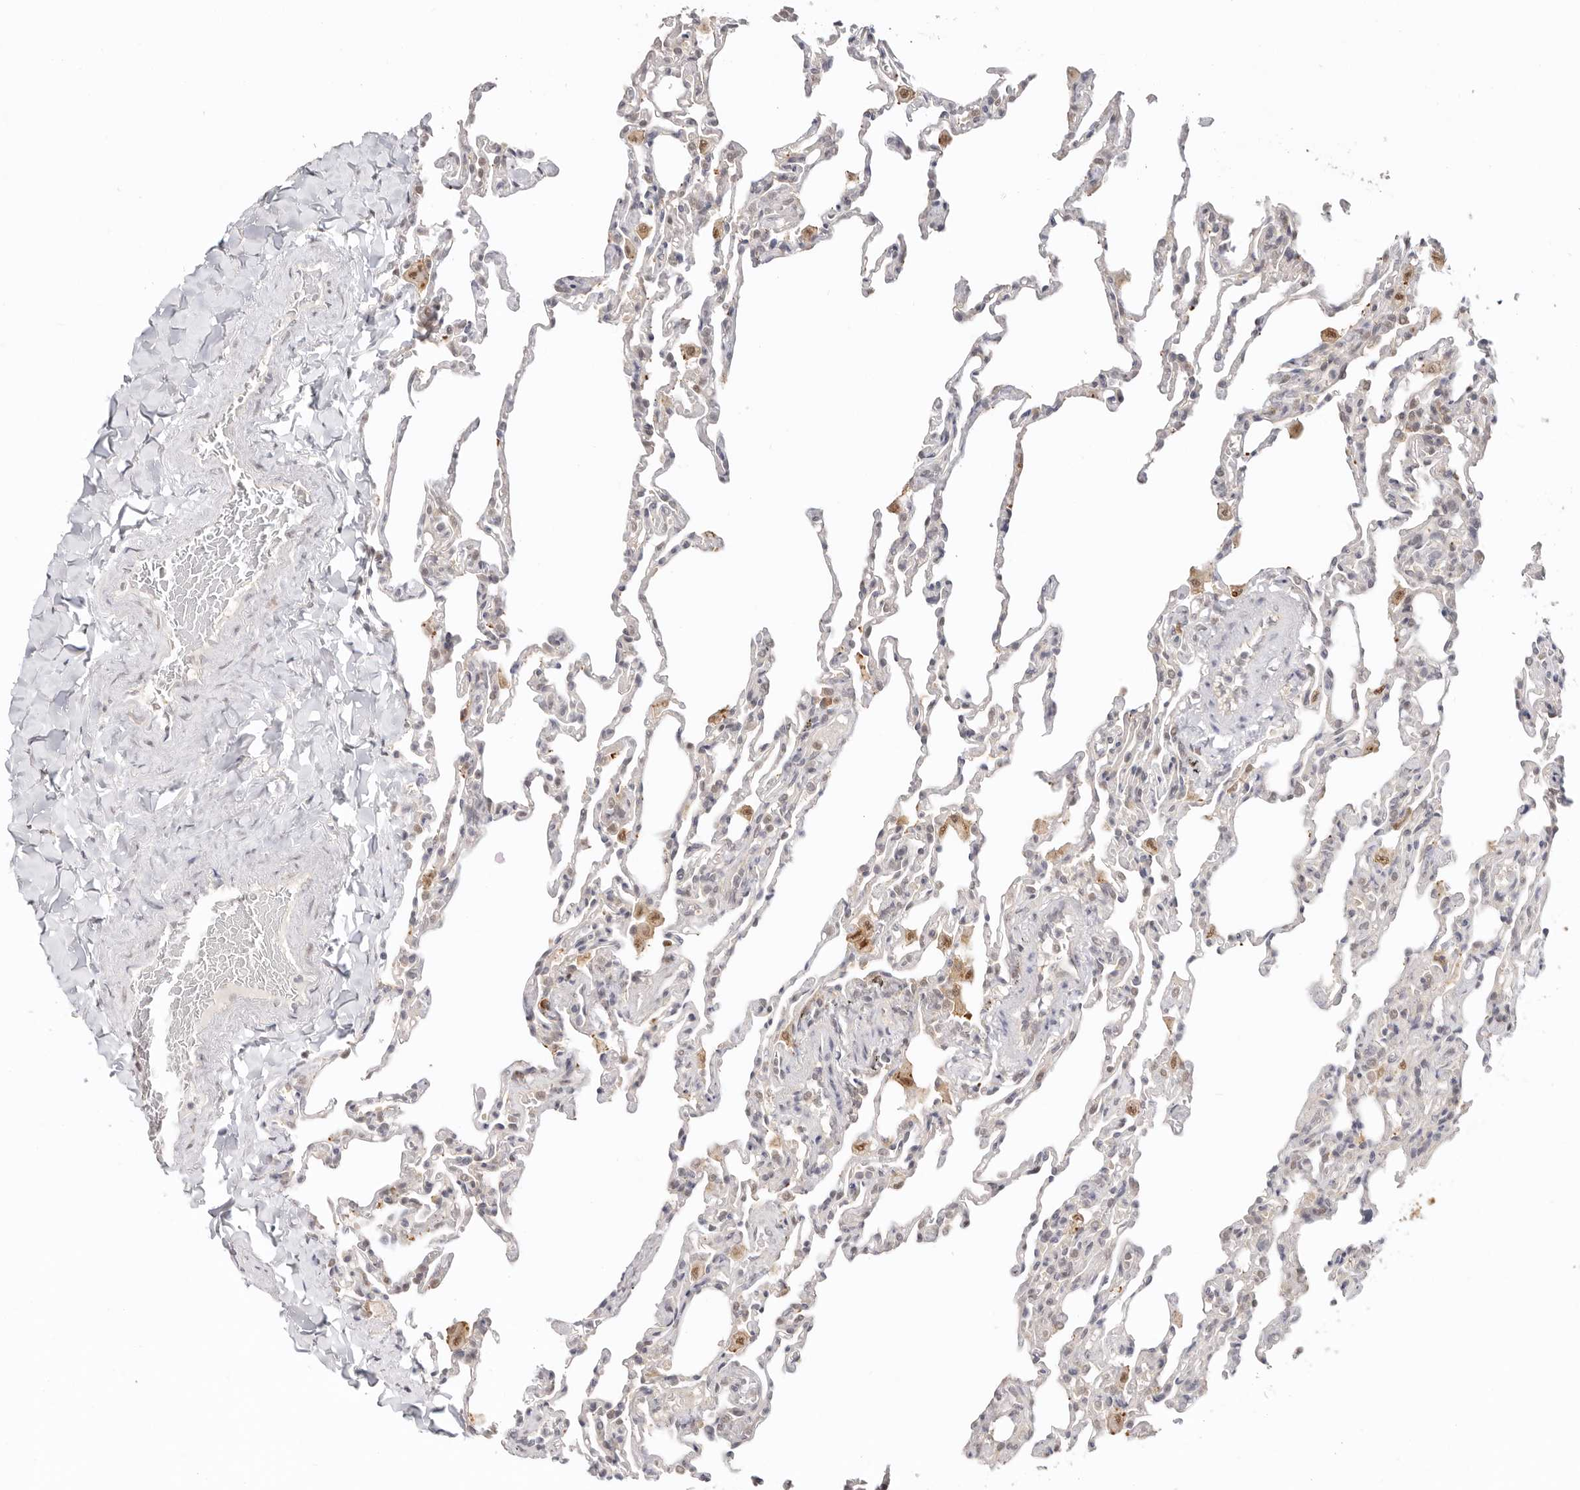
{"staining": {"intensity": "negative", "quantity": "none", "location": "none"}, "tissue": "lung", "cell_type": "Alveolar cells", "image_type": "normal", "snomed": [{"axis": "morphology", "description": "Normal tissue, NOS"}, {"axis": "topography", "description": "Lung"}], "caption": "An immunohistochemistry image of normal lung is shown. There is no staining in alveolar cells of lung. (Immunohistochemistry, brightfield microscopy, high magnification).", "gene": "LARP7", "patient": {"sex": "male", "age": 20}}